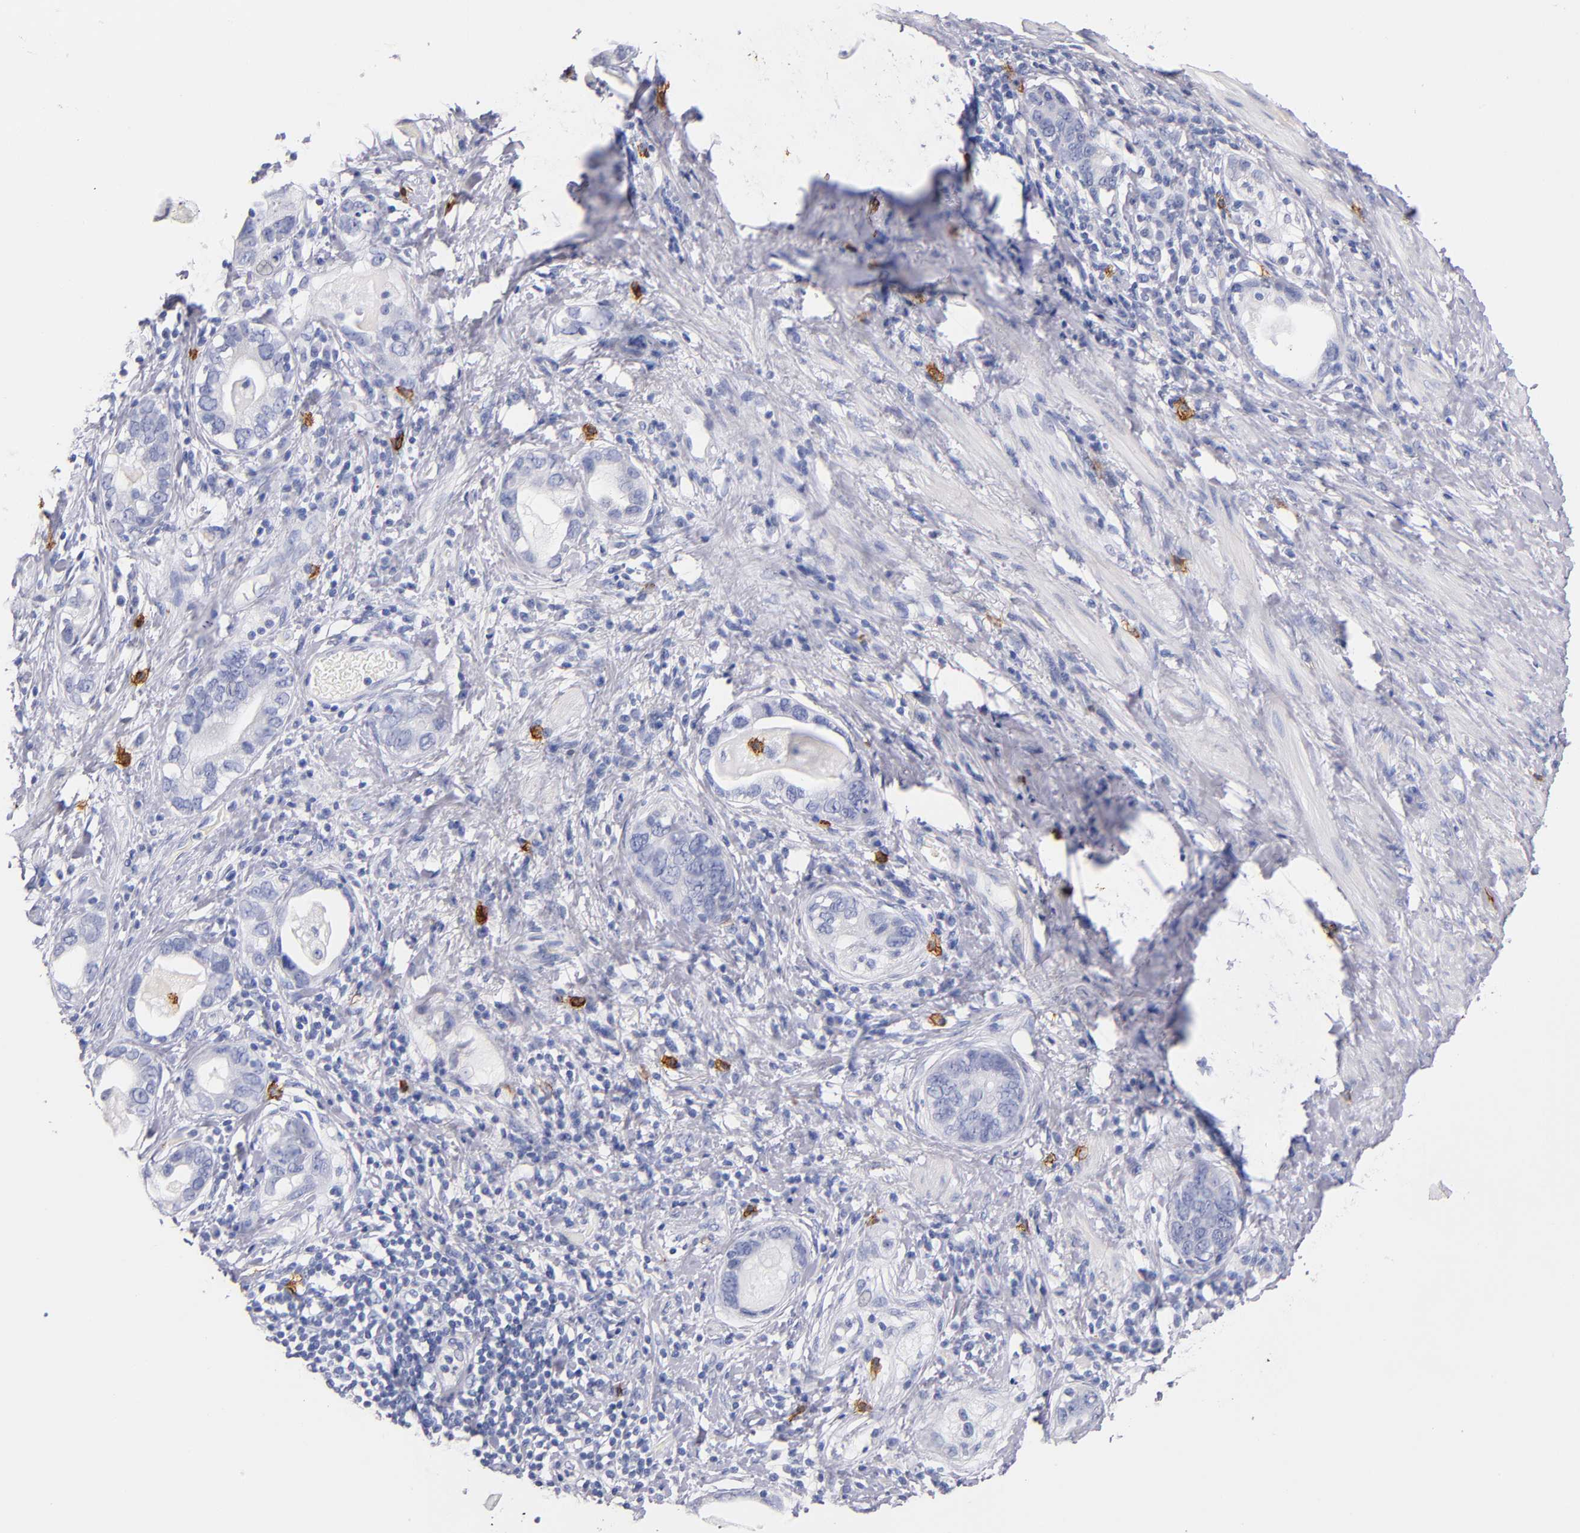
{"staining": {"intensity": "negative", "quantity": "none", "location": "none"}, "tissue": "stomach cancer", "cell_type": "Tumor cells", "image_type": "cancer", "snomed": [{"axis": "morphology", "description": "Adenocarcinoma, NOS"}, {"axis": "topography", "description": "Stomach, lower"}], "caption": "Stomach cancer was stained to show a protein in brown. There is no significant expression in tumor cells. (Brightfield microscopy of DAB immunohistochemistry at high magnification).", "gene": "KIT", "patient": {"sex": "female", "age": 93}}